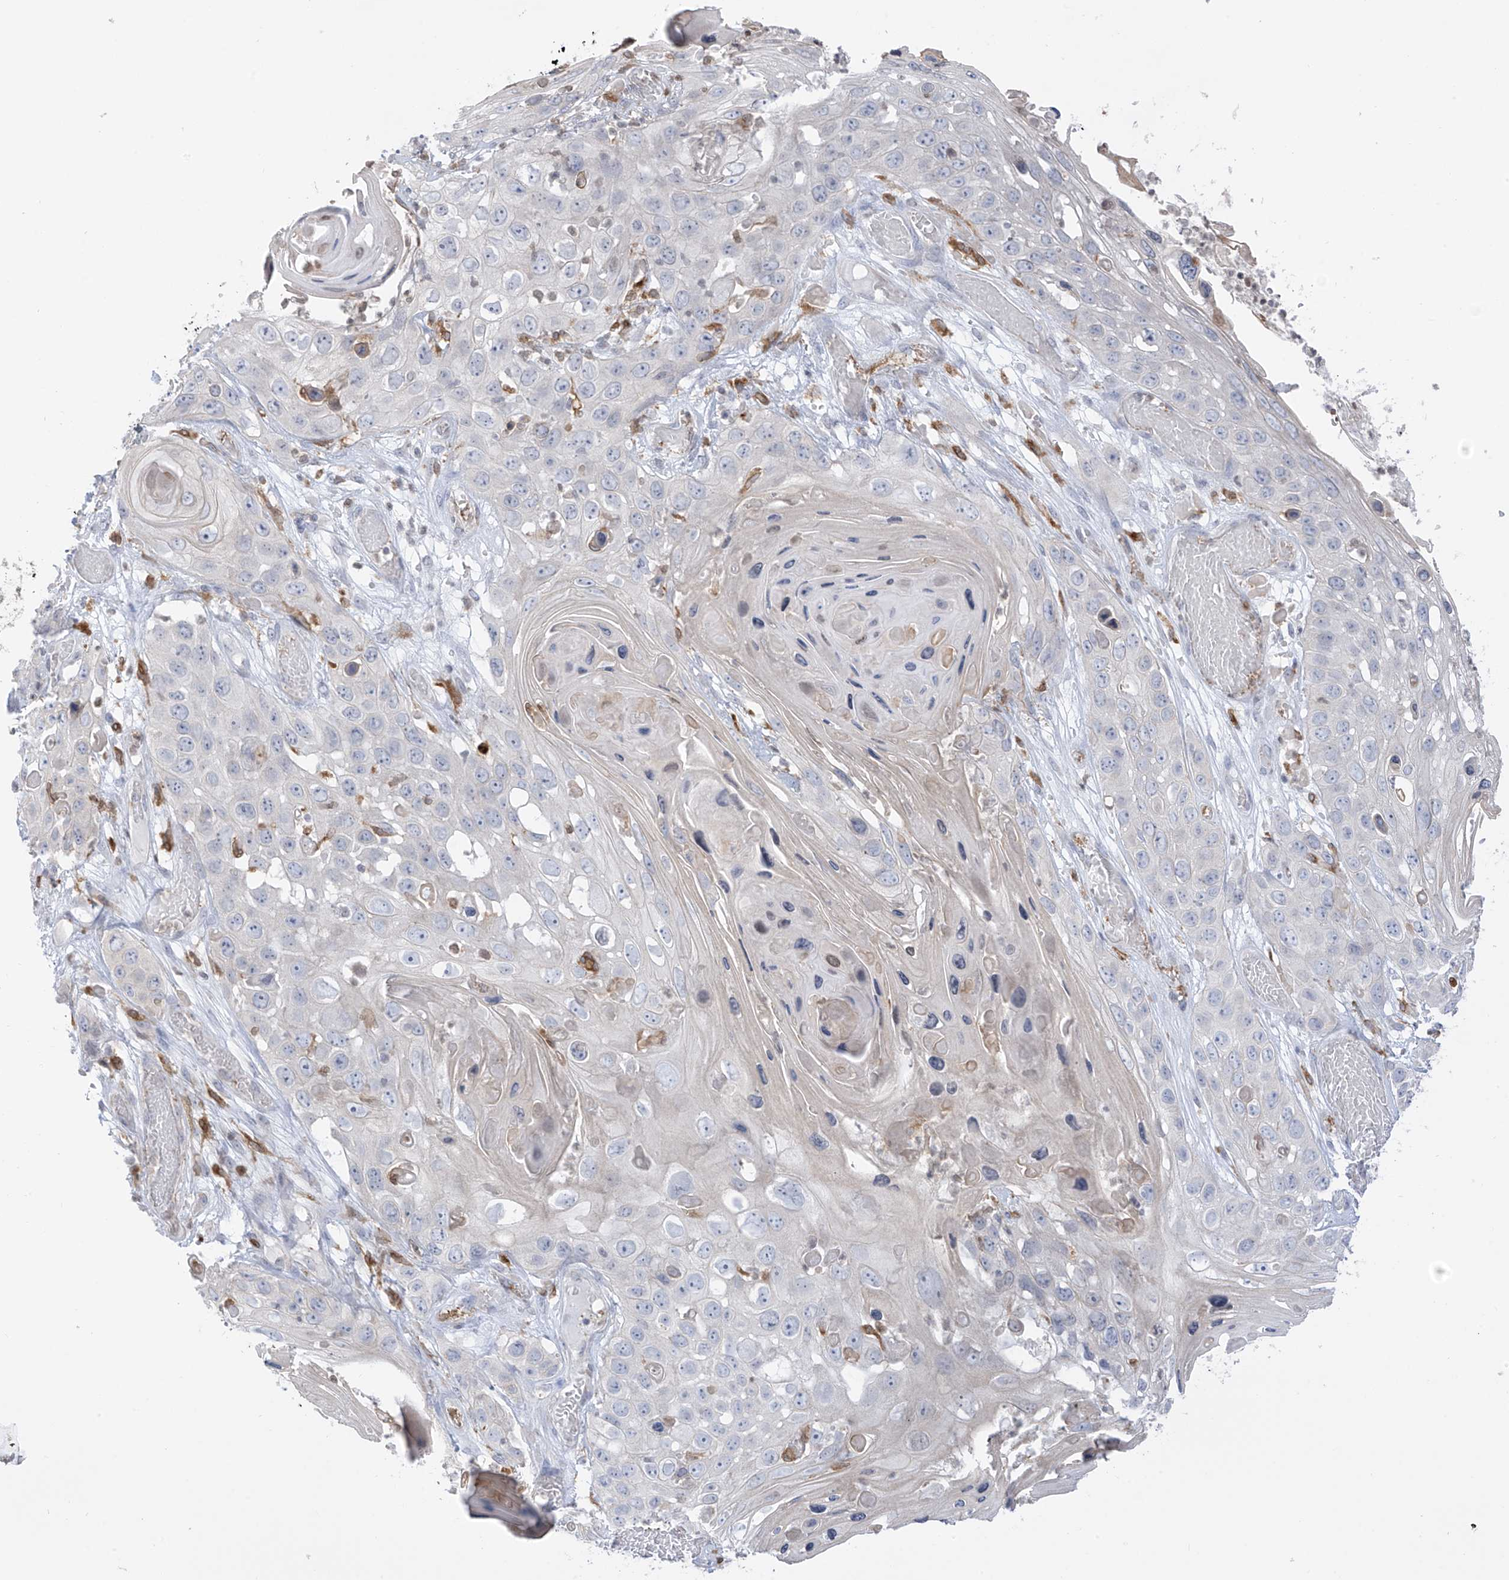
{"staining": {"intensity": "negative", "quantity": "none", "location": "none"}, "tissue": "skin cancer", "cell_type": "Tumor cells", "image_type": "cancer", "snomed": [{"axis": "morphology", "description": "Squamous cell carcinoma, NOS"}, {"axis": "topography", "description": "Skin"}], "caption": "Immunohistochemistry of human skin cancer exhibits no expression in tumor cells. (DAB (3,3'-diaminobenzidine) immunohistochemistry, high magnification).", "gene": "TBXAS1", "patient": {"sex": "male", "age": 55}}